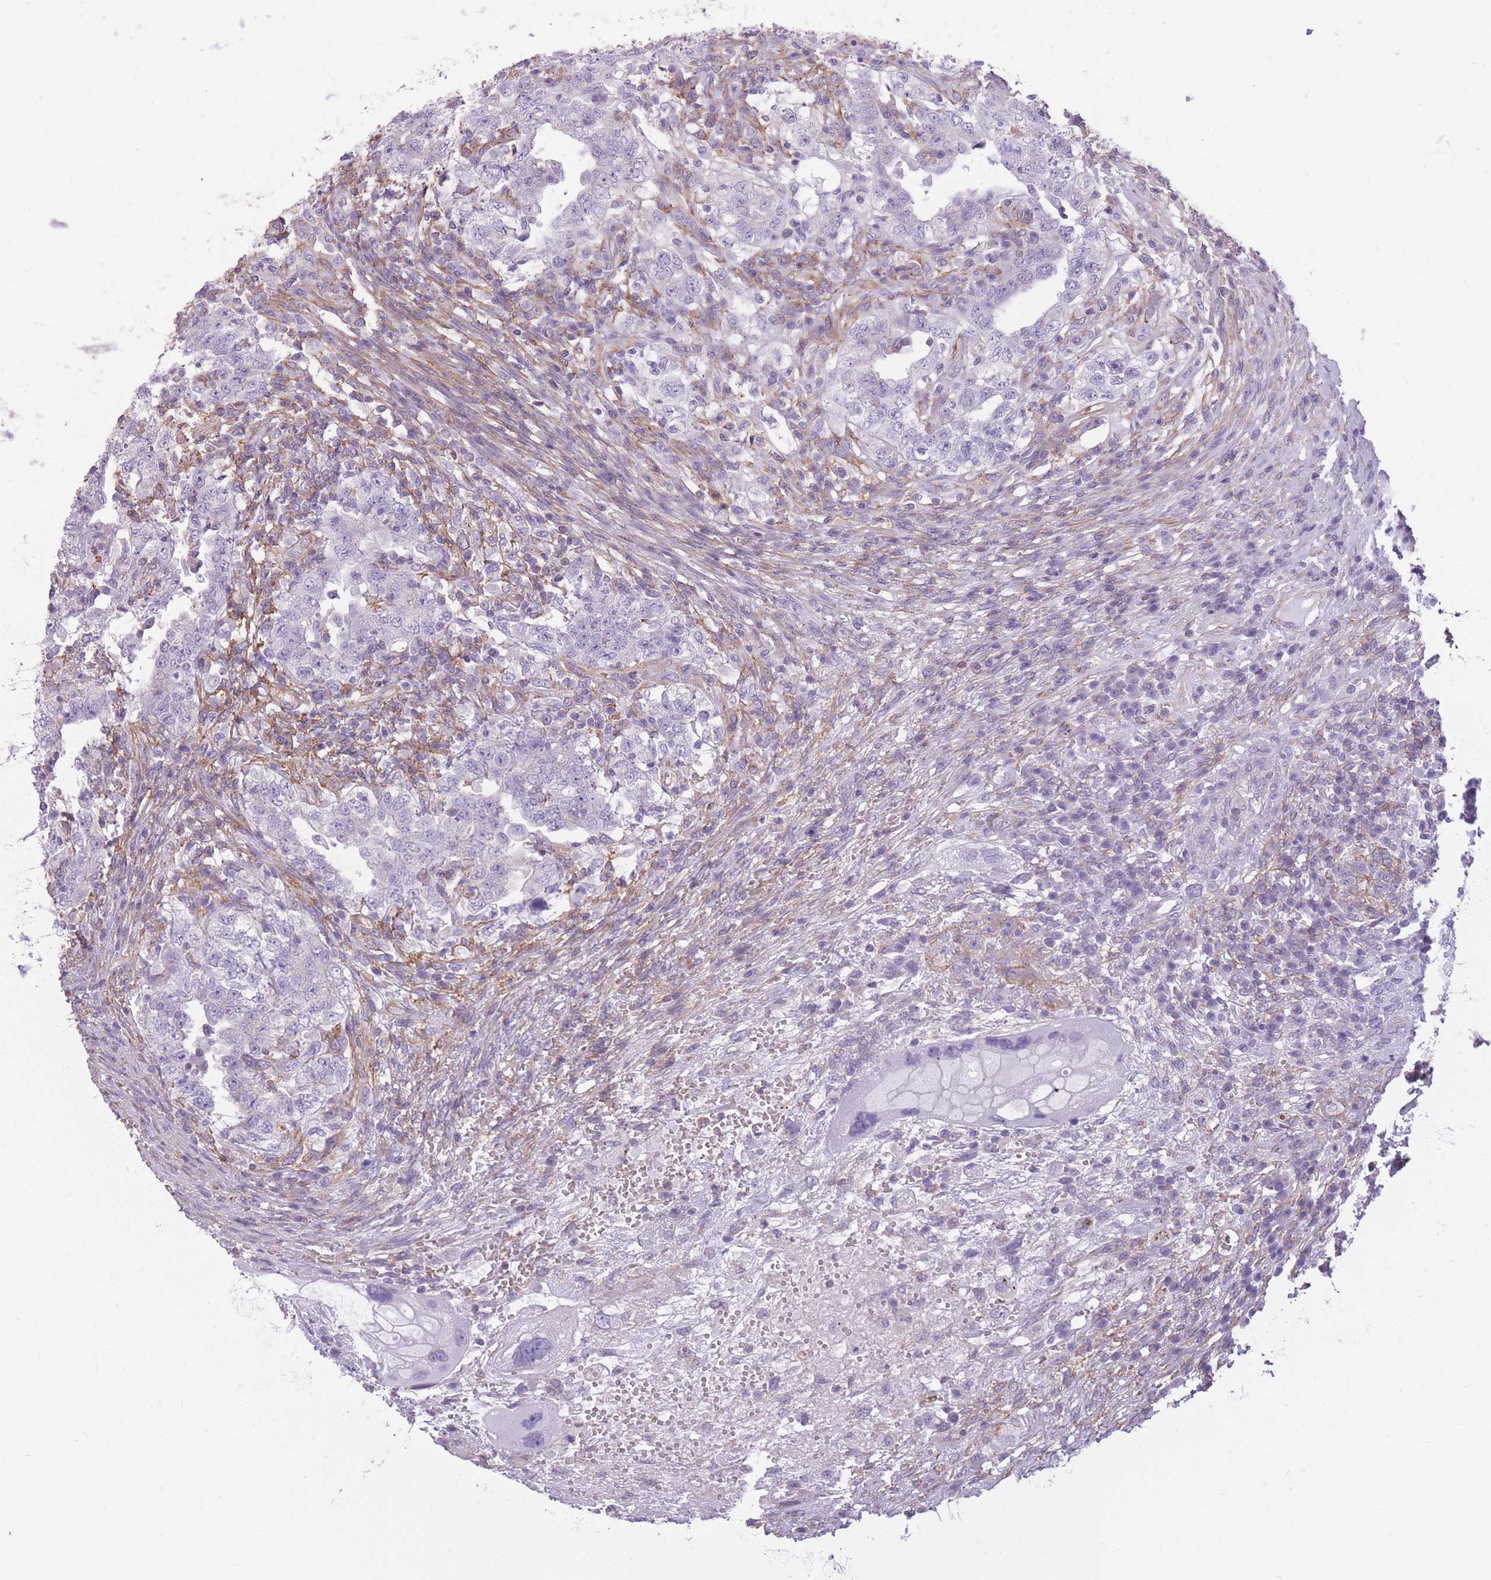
{"staining": {"intensity": "negative", "quantity": "none", "location": "none"}, "tissue": "testis cancer", "cell_type": "Tumor cells", "image_type": "cancer", "snomed": [{"axis": "morphology", "description": "Carcinoma, Embryonal, NOS"}, {"axis": "topography", "description": "Testis"}], "caption": "Human testis cancer (embryonal carcinoma) stained for a protein using IHC exhibits no expression in tumor cells.", "gene": "ADD1", "patient": {"sex": "male", "age": 26}}